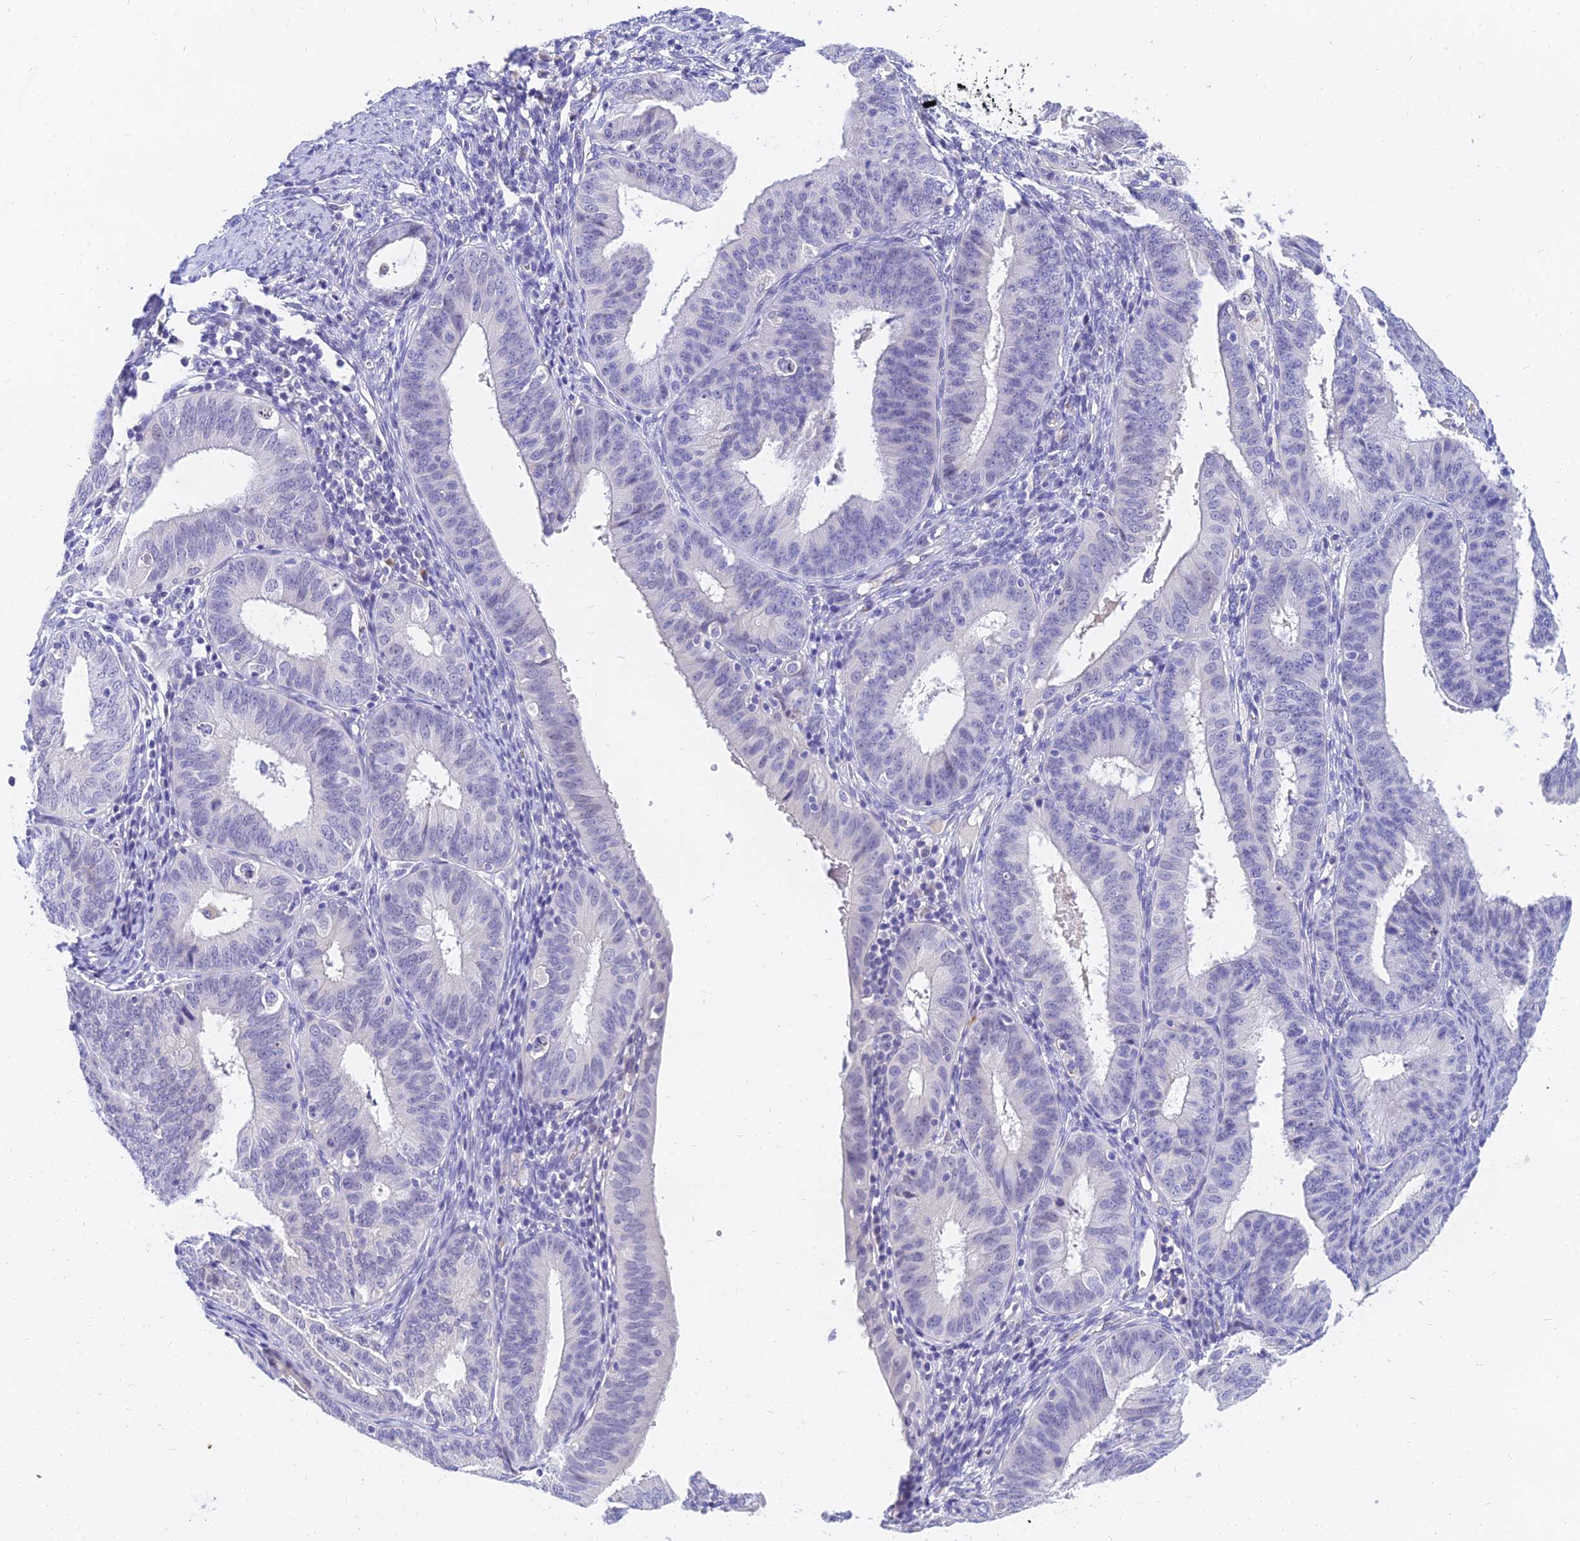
{"staining": {"intensity": "negative", "quantity": "none", "location": "none"}, "tissue": "endometrial cancer", "cell_type": "Tumor cells", "image_type": "cancer", "snomed": [{"axis": "morphology", "description": "Adenocarcinoma, NOS"}, {"axis": "topography", "description": "Endometrium"}], "caption": "Image shows no significant protein staining in tumor cells of endometrial cancer (adenocarcinoma). Brightfield microscopy of immunohistochemistry (IHC) stained with DAB (brown) and hematoxylin (blue), captured at high magnification.", "gene": "TMEM161B", "patient": {"sex": "female", "age": 51}}